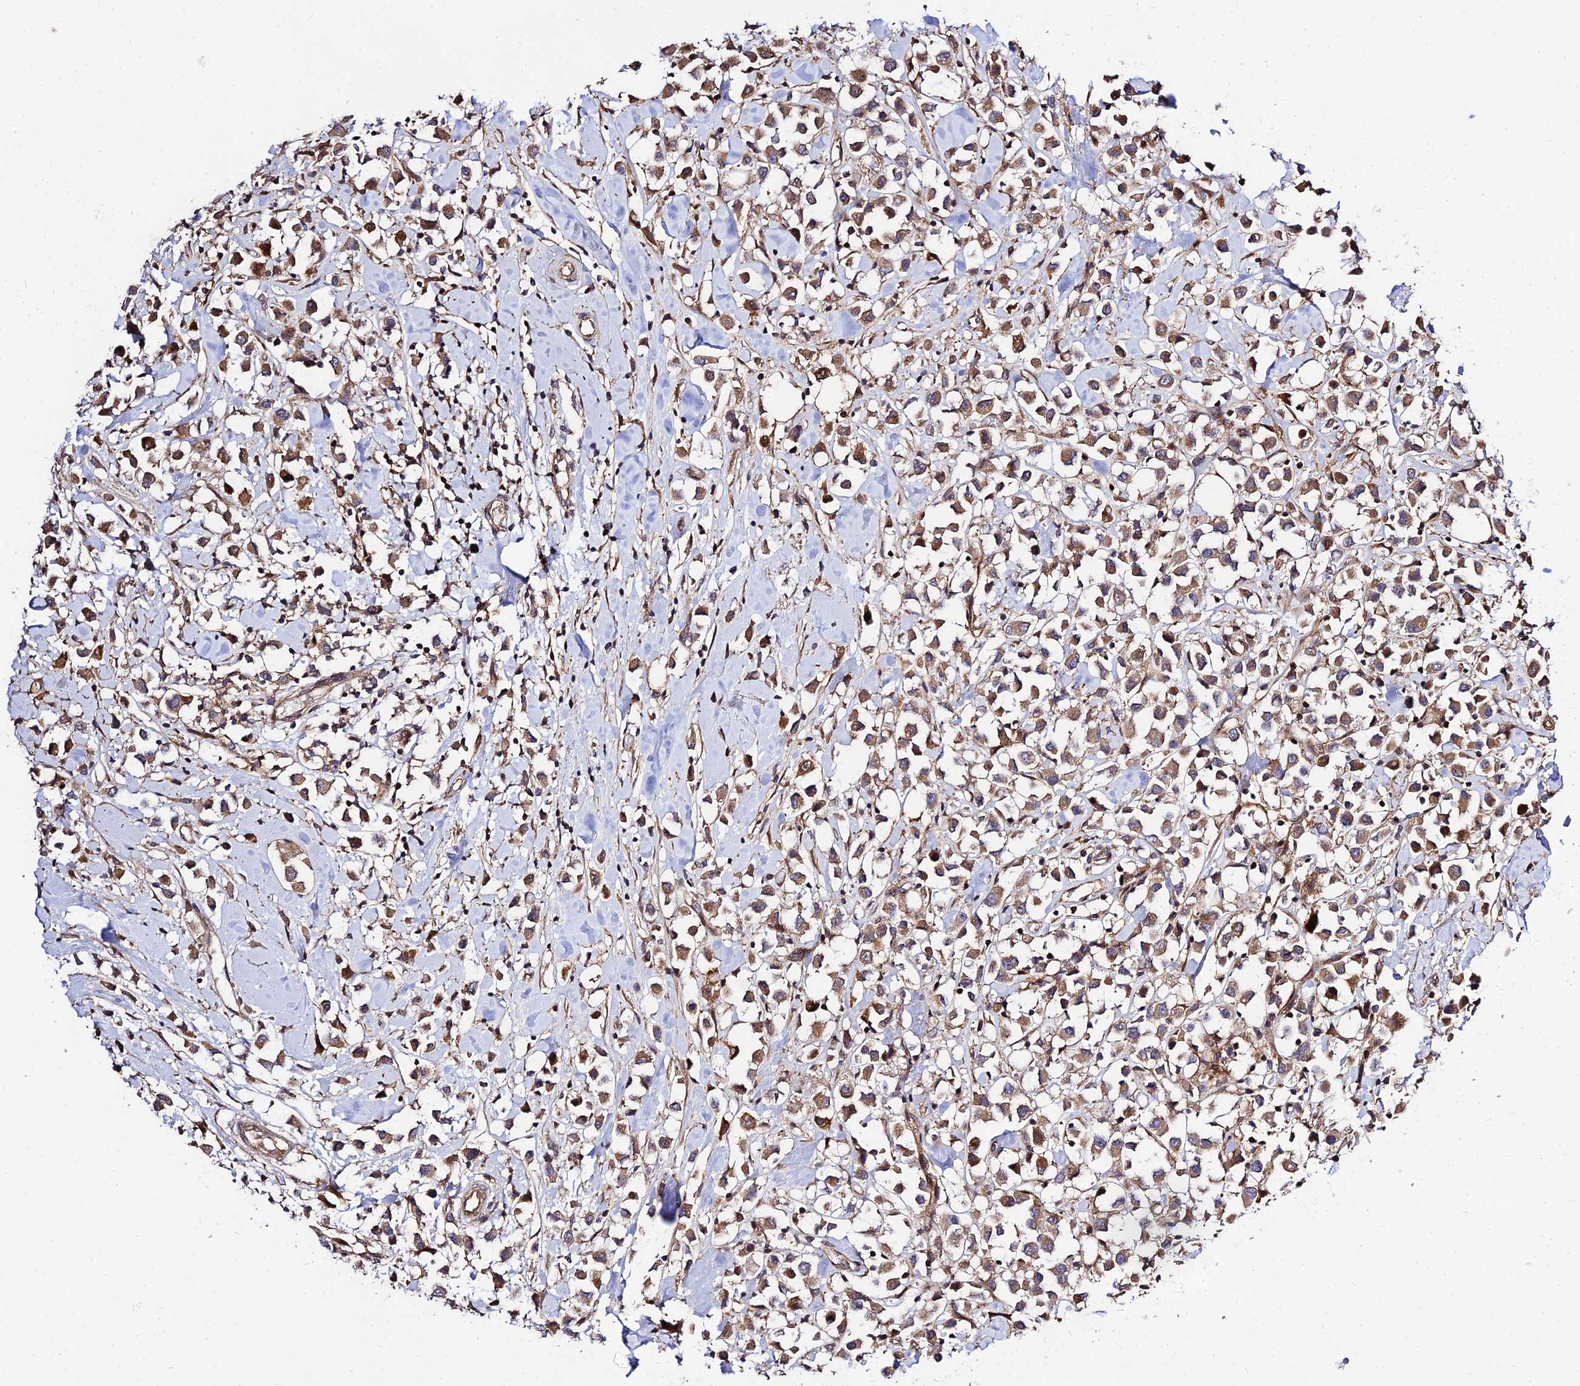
{"staining": {"intensity": "moderate", "quantity": ">75%", "location": "cytoplasmic/membranous"}, "tissue": "breast cancer", "cell_type": "Tumor cells", "image_type": "cancer", "snomed": [{"axis": "morphology", "description": "Duct carcinoma"}, {"axis": "topography", "description": "Breast"}], "caption": "Moderate cytoplasmic/membranous staining for a protein is present in approximately >75% of tumor cells of breast cancer (intraductal carcinoma) using IHC.", "gene": "SMG6", "patient": {"sex": "female", "age": 61}}